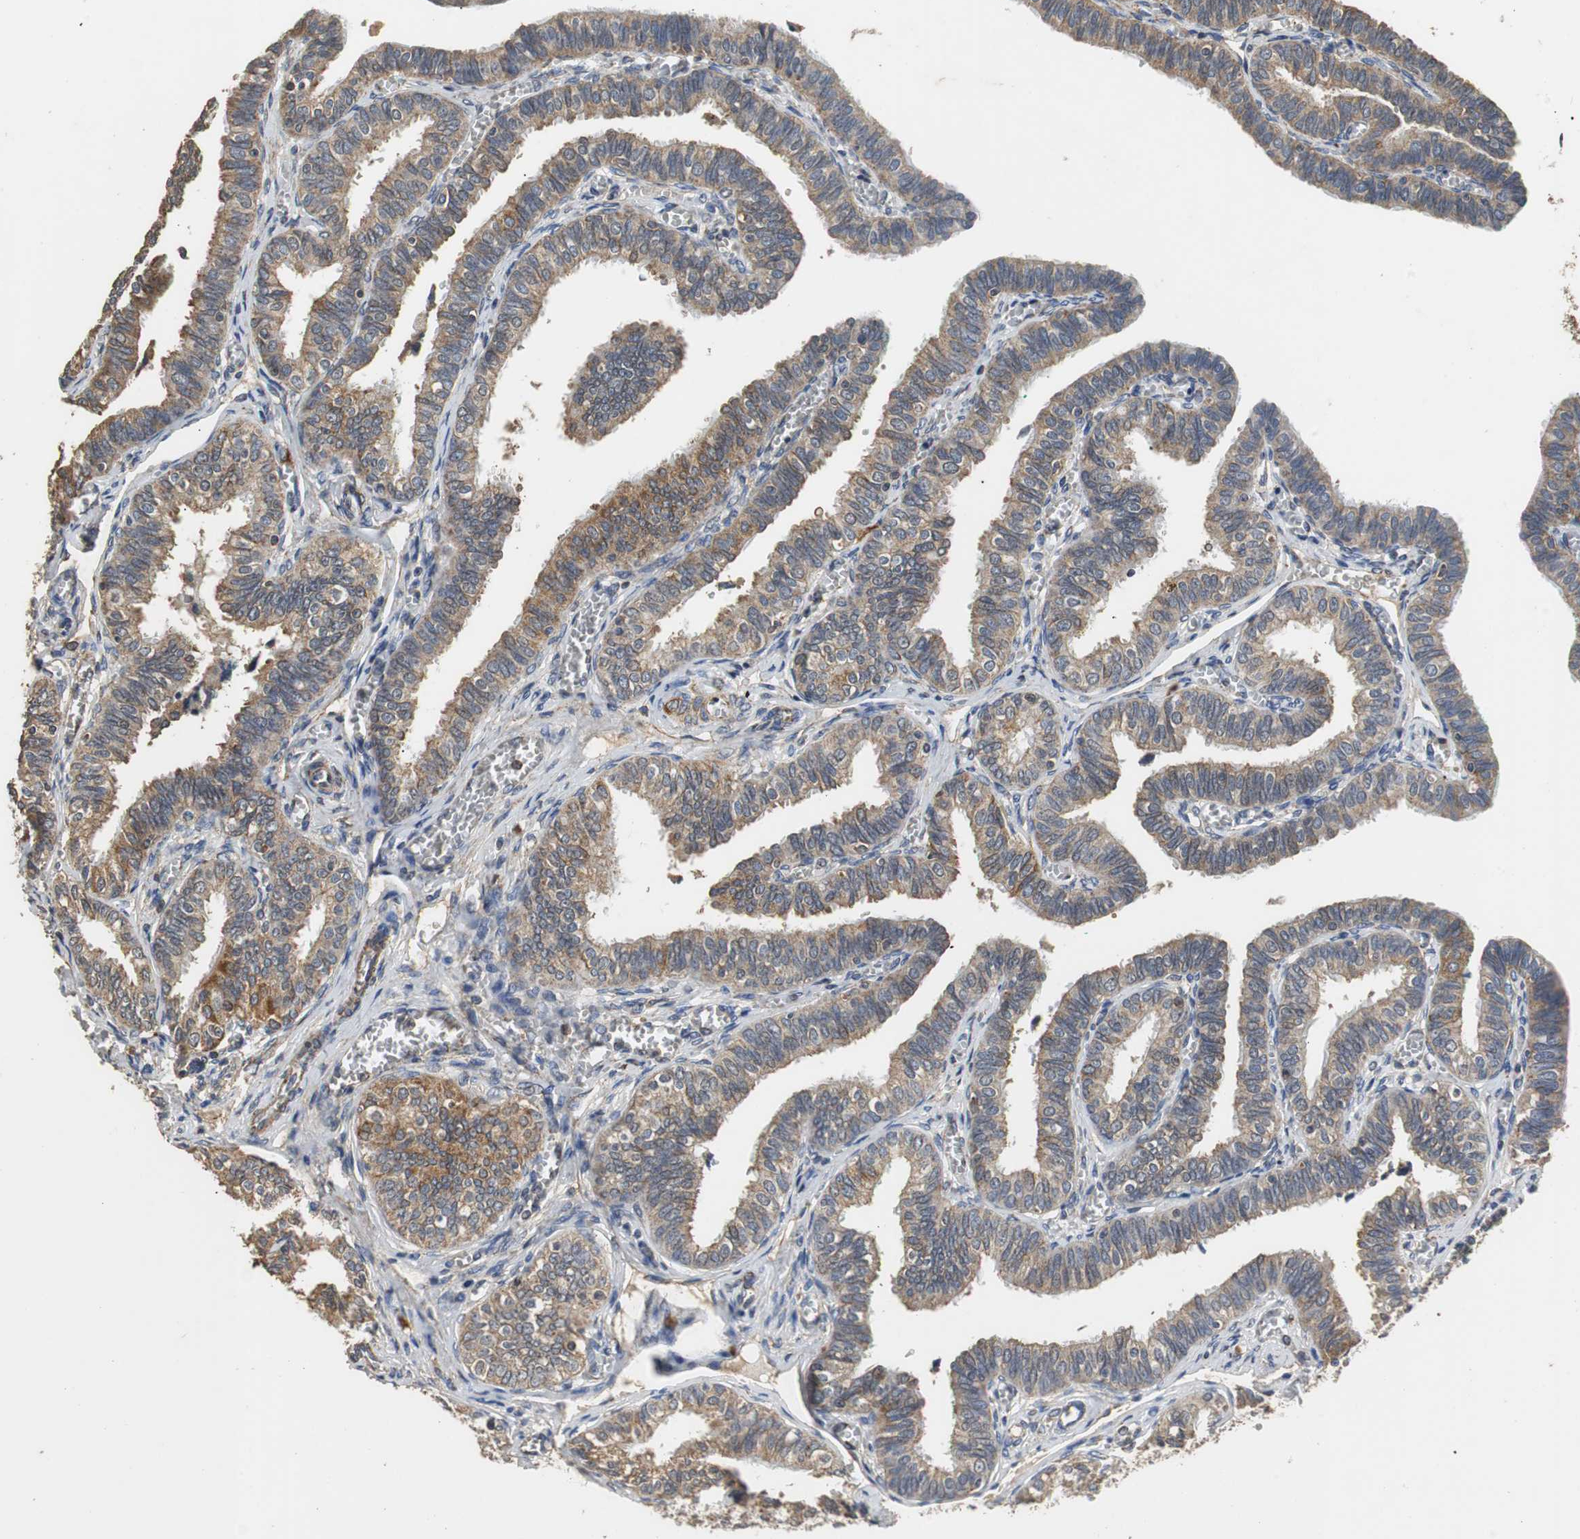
{"staining": {"intensity": "moderate", "quantity": "25%-75%", "location": "cytoplasmic/membranous"}, "tissue": "fallopian tube", "cell_type": "Glandular cells", "image_type": "normal", "snomed": [{"axis": "morphology", "description": "Normal tissue, NOS"}, {"axis": "topography", "description": "Fallopian tube"}], "caption": "Fallopian tube stained with DAB immunohistochemistry (IHC) reveals medium levels of moderate cytoplasmic/membranous staining in about 25%-75% of glandular cells. (DAB (3,3'-diaminobenzidine) = brown stain, brightfield microscopy at high magnification).", "gene": "NNT", "patient": {"sex": "female", "age": 46}}